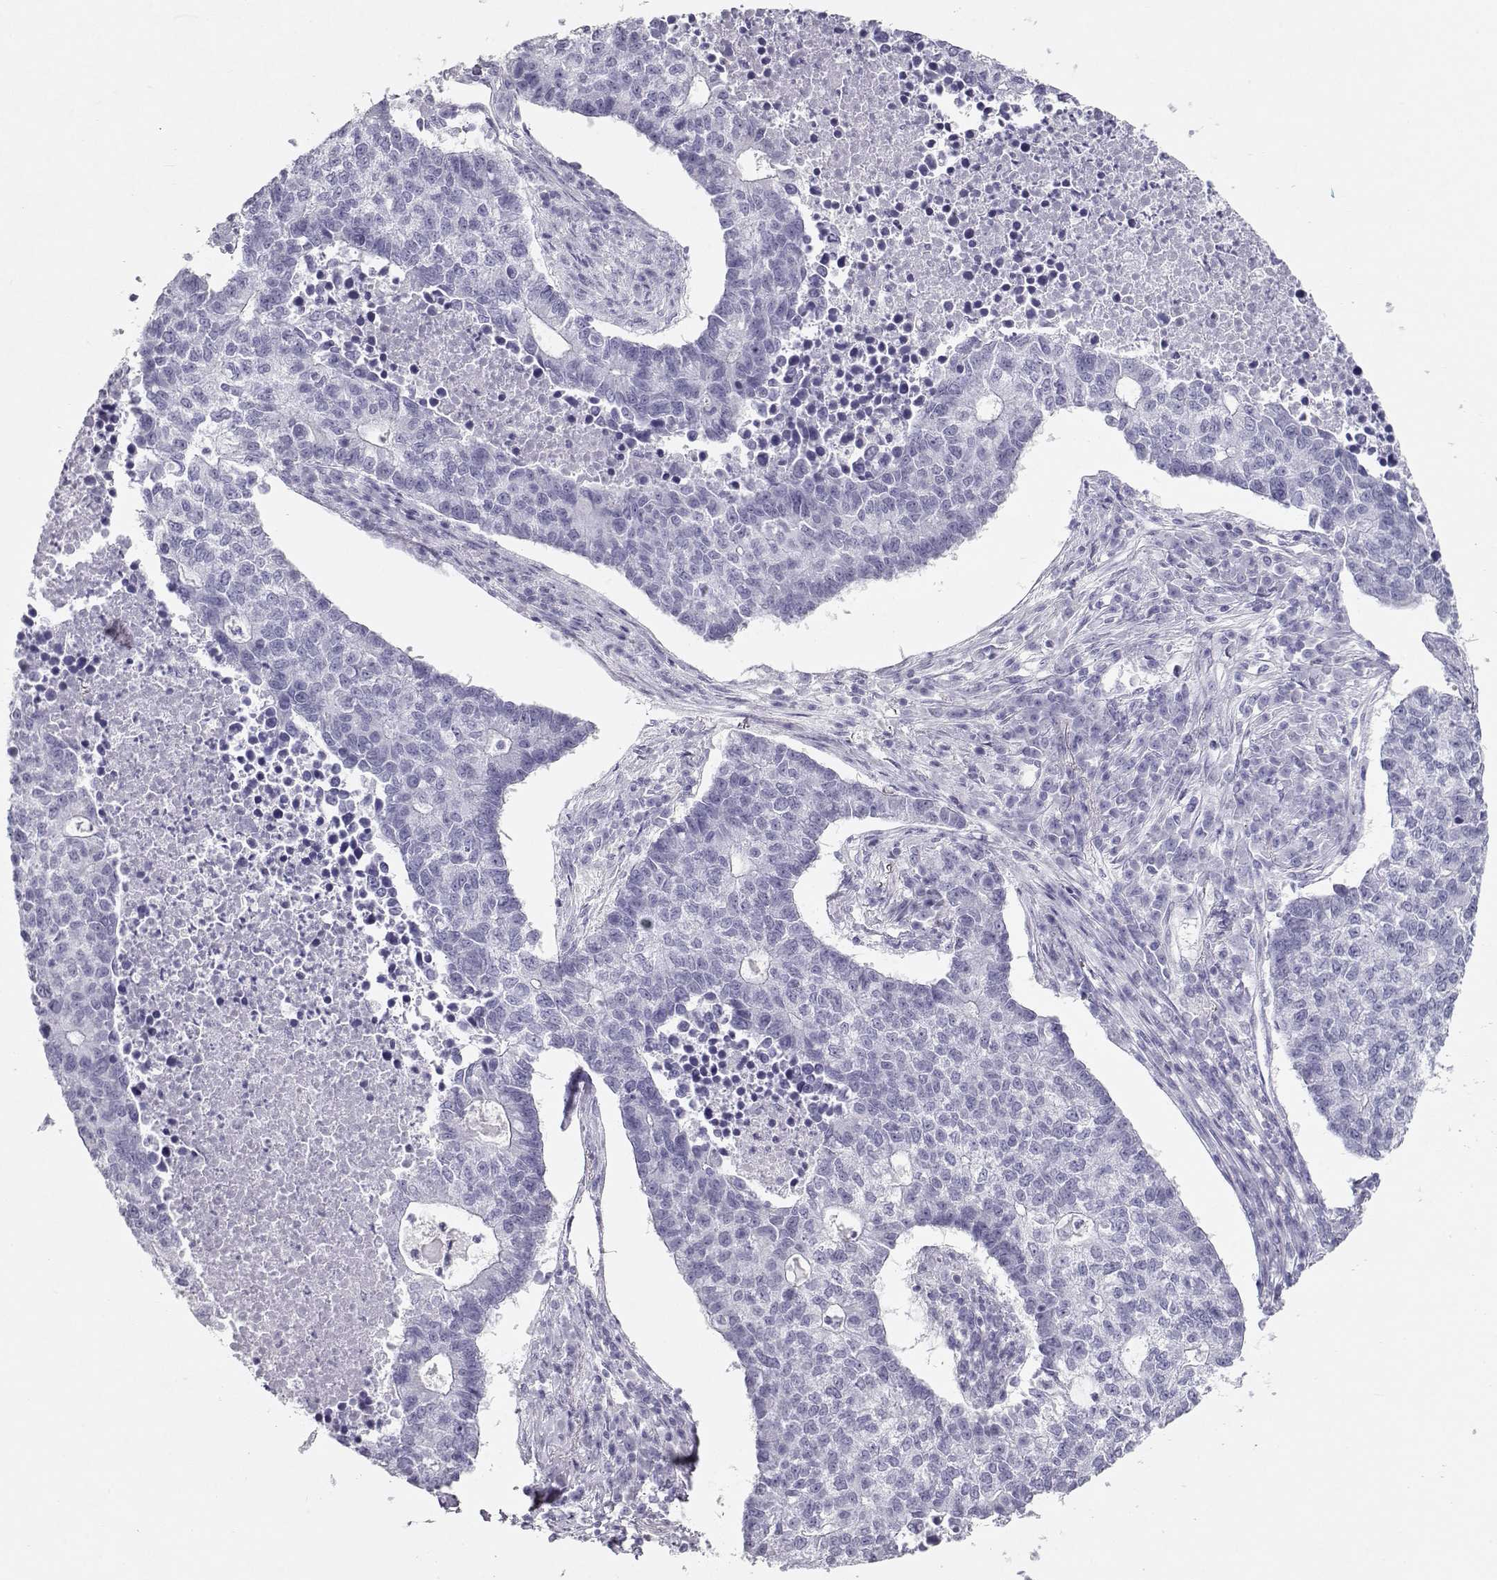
{"staining": {"intensity": "negative", "quantity": "none", "location": "none"}, "tissue": "lung cancer", "cell_type": "Tumor cells", "image_type": "cancer", "snomed": [{"axis": "morphology", "description": "Adenocarcinoma, NOS"}, {"axis": "topography", "description": "Lung"}], "caption": "IHC of human lung cancer (adenocarcinoma) reveals no staining in tumor cells.", "gene": "MAGEC1", "patient": {"sex": "male", "age": 57}}